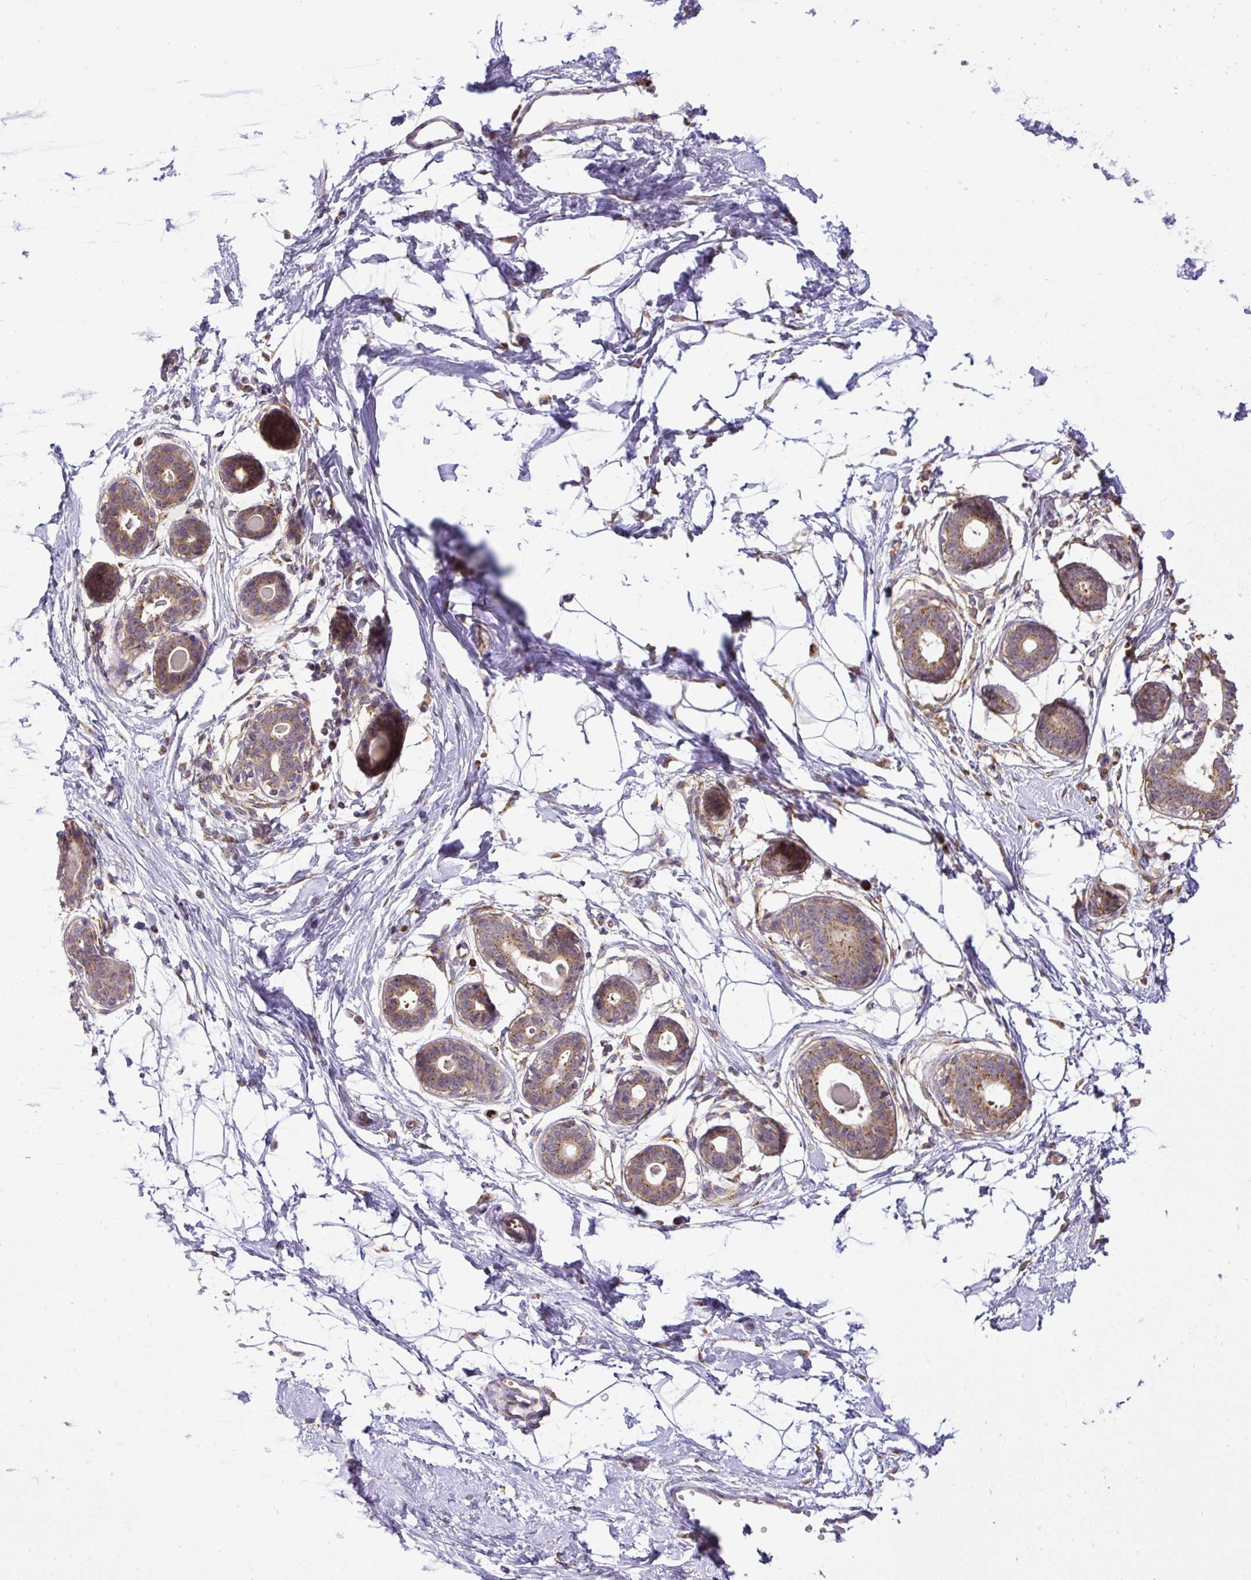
{"staining": {"intensity": "negative", "quantity": "none", "location": "none"}, "tissue": "breast", "cell_type": "Adipocytes", "image_type": "normal", "snomed": [{"axis": "morphology", "description": "Normal tissue, NOS"}, {"axis": "topography", "description": "Breast"}], "caption": "An immunohistochemistry (IHC) micrograph of benign breast is shown. There is no staining in adipocytes of breast. (Stains: DAB (3,3'-diaminobenzidine) immunohistochemistry with hematoxylin counter stain, Microscopy: brightfield microscopy at high magnification).", "gene": "SMC4", "patient": {"sex": "female", "age": 45}}